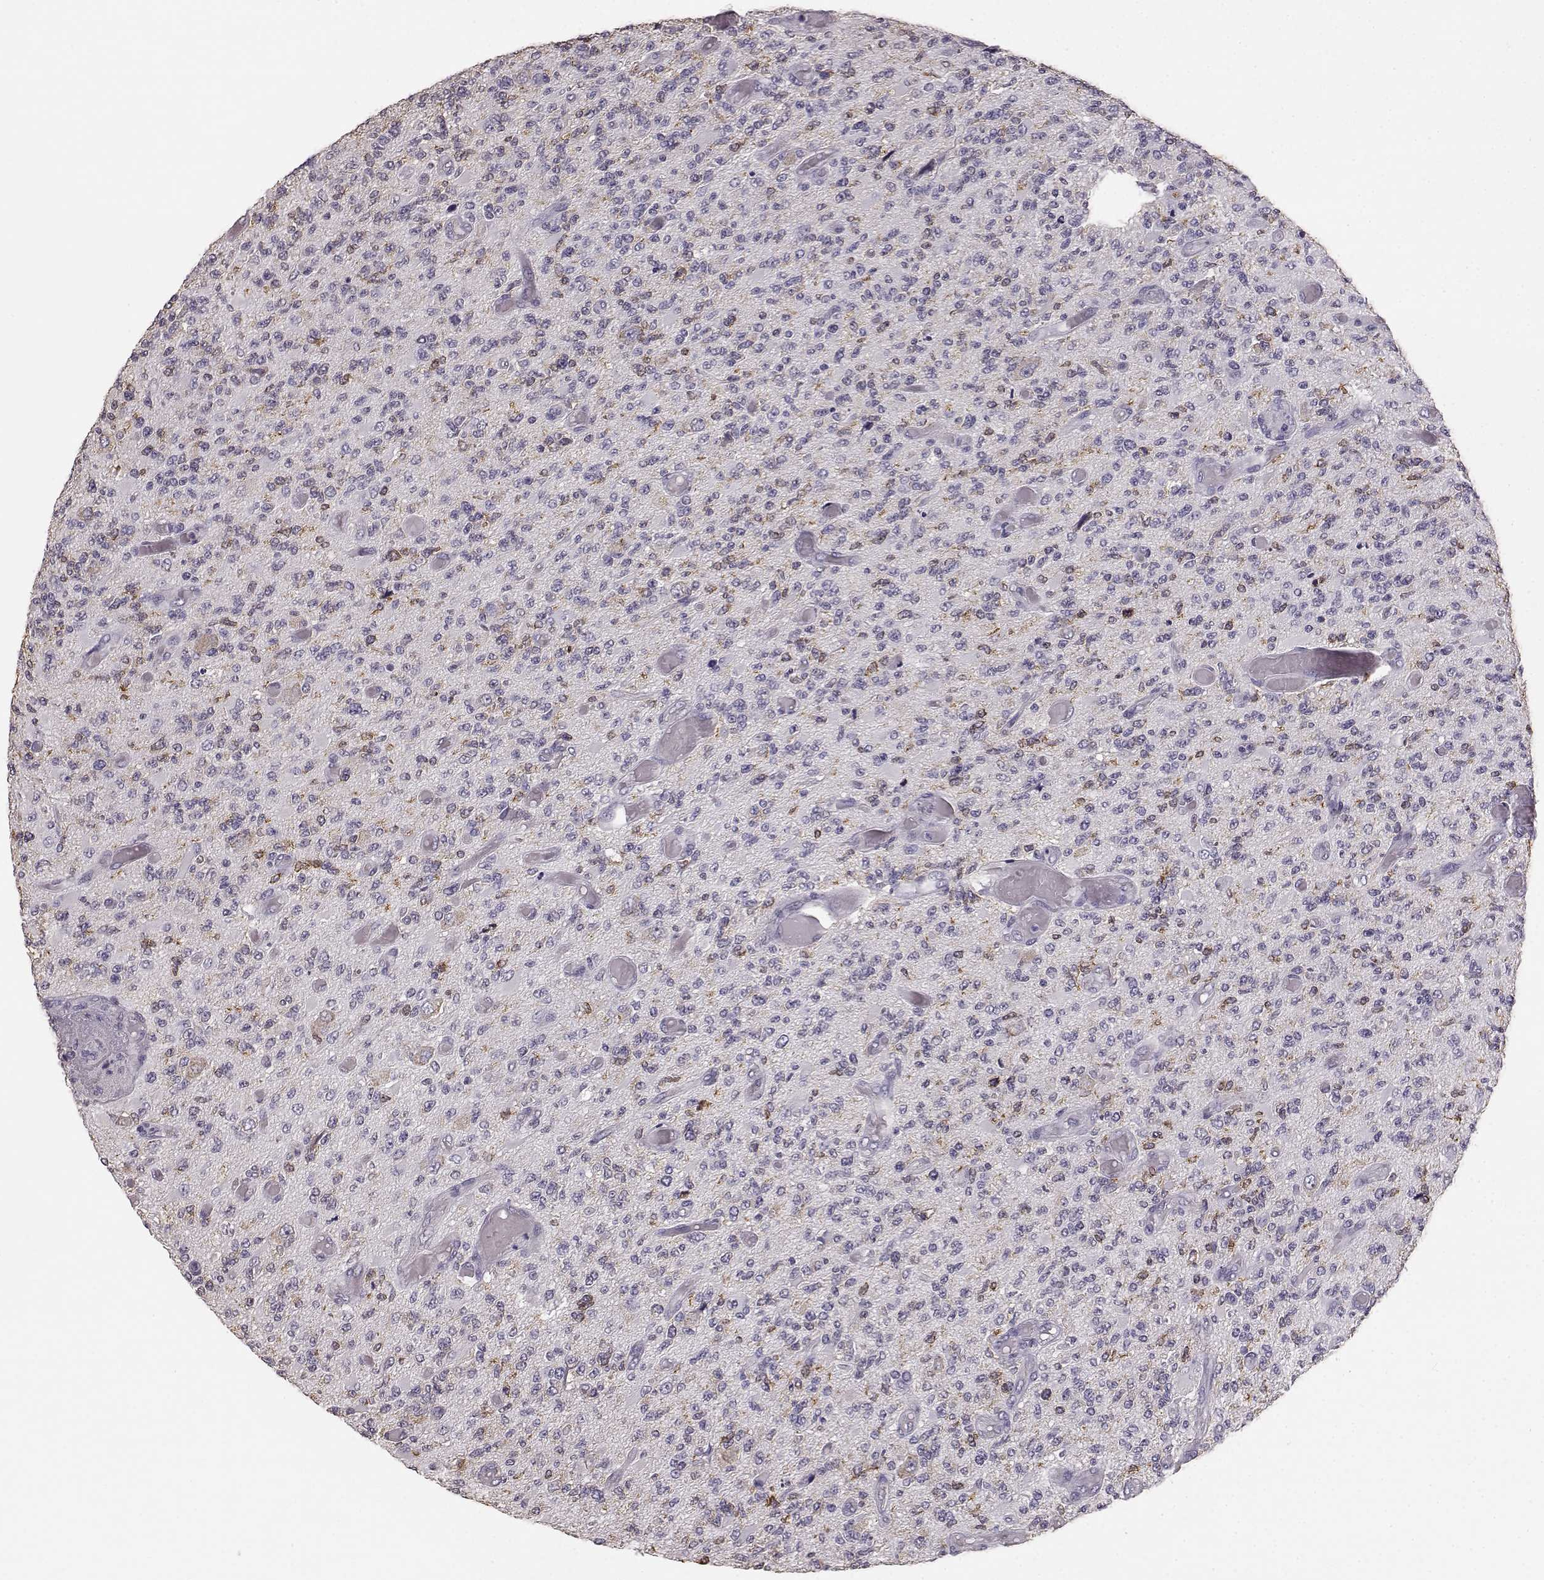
{"staining": {"intensity": "weak", "quantity": "<25%", "location": "cytoplasmic/membranous"}, "tissue": "glioma", "cell_type": "Tumor cells", "image_type": "cancer", "snomed": [{"axis": "morphology", "description": "Glioma, malignant, High grade"}, {"axis": "topography", "description": "Brain"}], "caption": "The photomicrograph reveals no significant staining in tumor cells of glioma.", "gene": "GABRG3", "patient": {"sex": "female", "age": 63}}